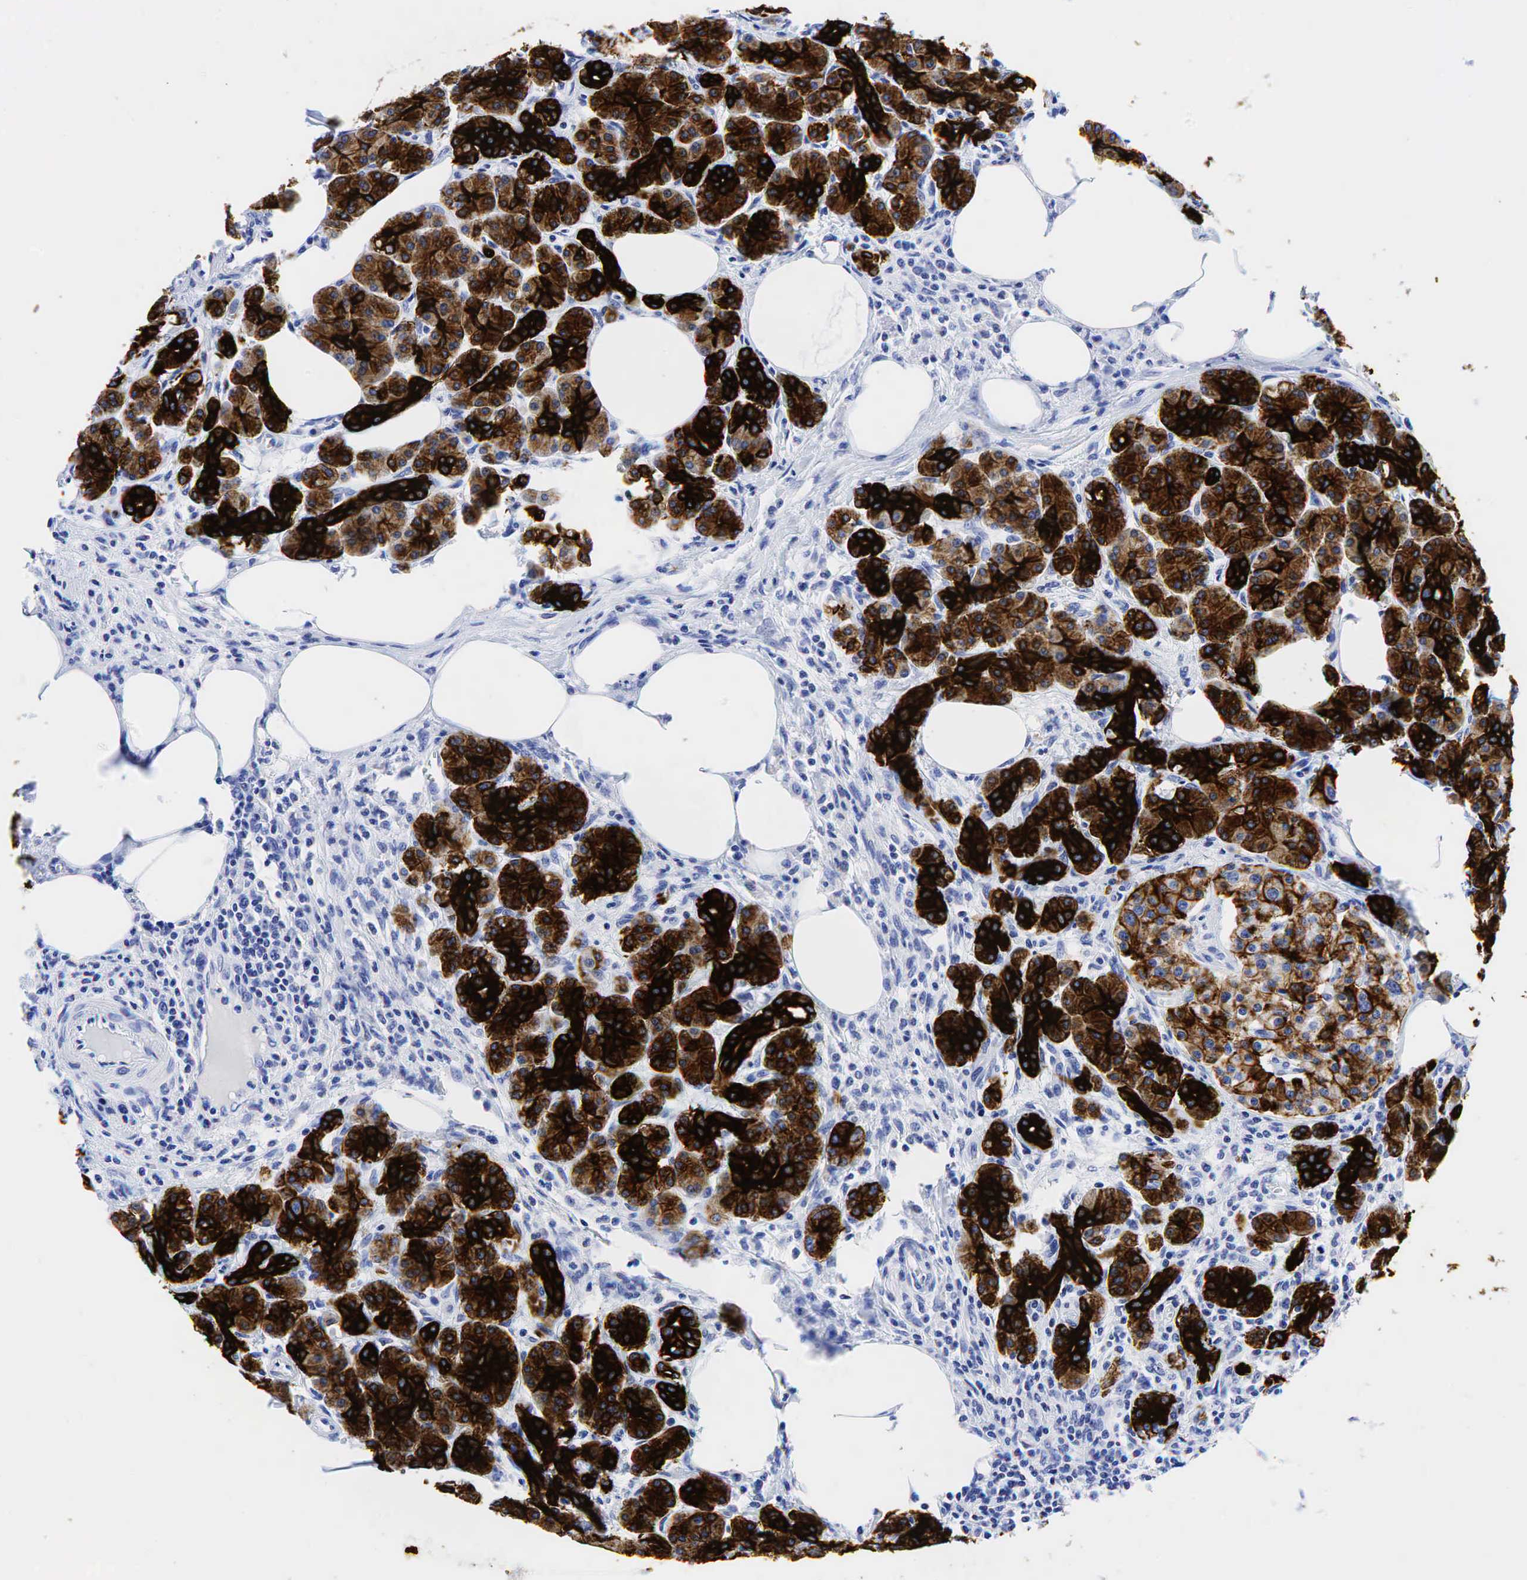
{"staining": {"intensity": "strong", "quantity": ">75%", "location": "cytoplasmic/membranous"}, "tissue": "pancreas", "cell_type": "Exocrine glandular cells", "image_type": "normal", "snomed": [{"axis": "morphology", "description": "Normal tissue, NOS"}, {"axis": "topography", "description": "Pancreas"}], "caption": "About >75% of exocrine glandular cells in benign human pancreas show strong cytoplasmic/membranous protein staining as visualized by brown immunohistochemical staining.", "gene": "KRT18", "patient": {"sex": "female", "age": 73}}